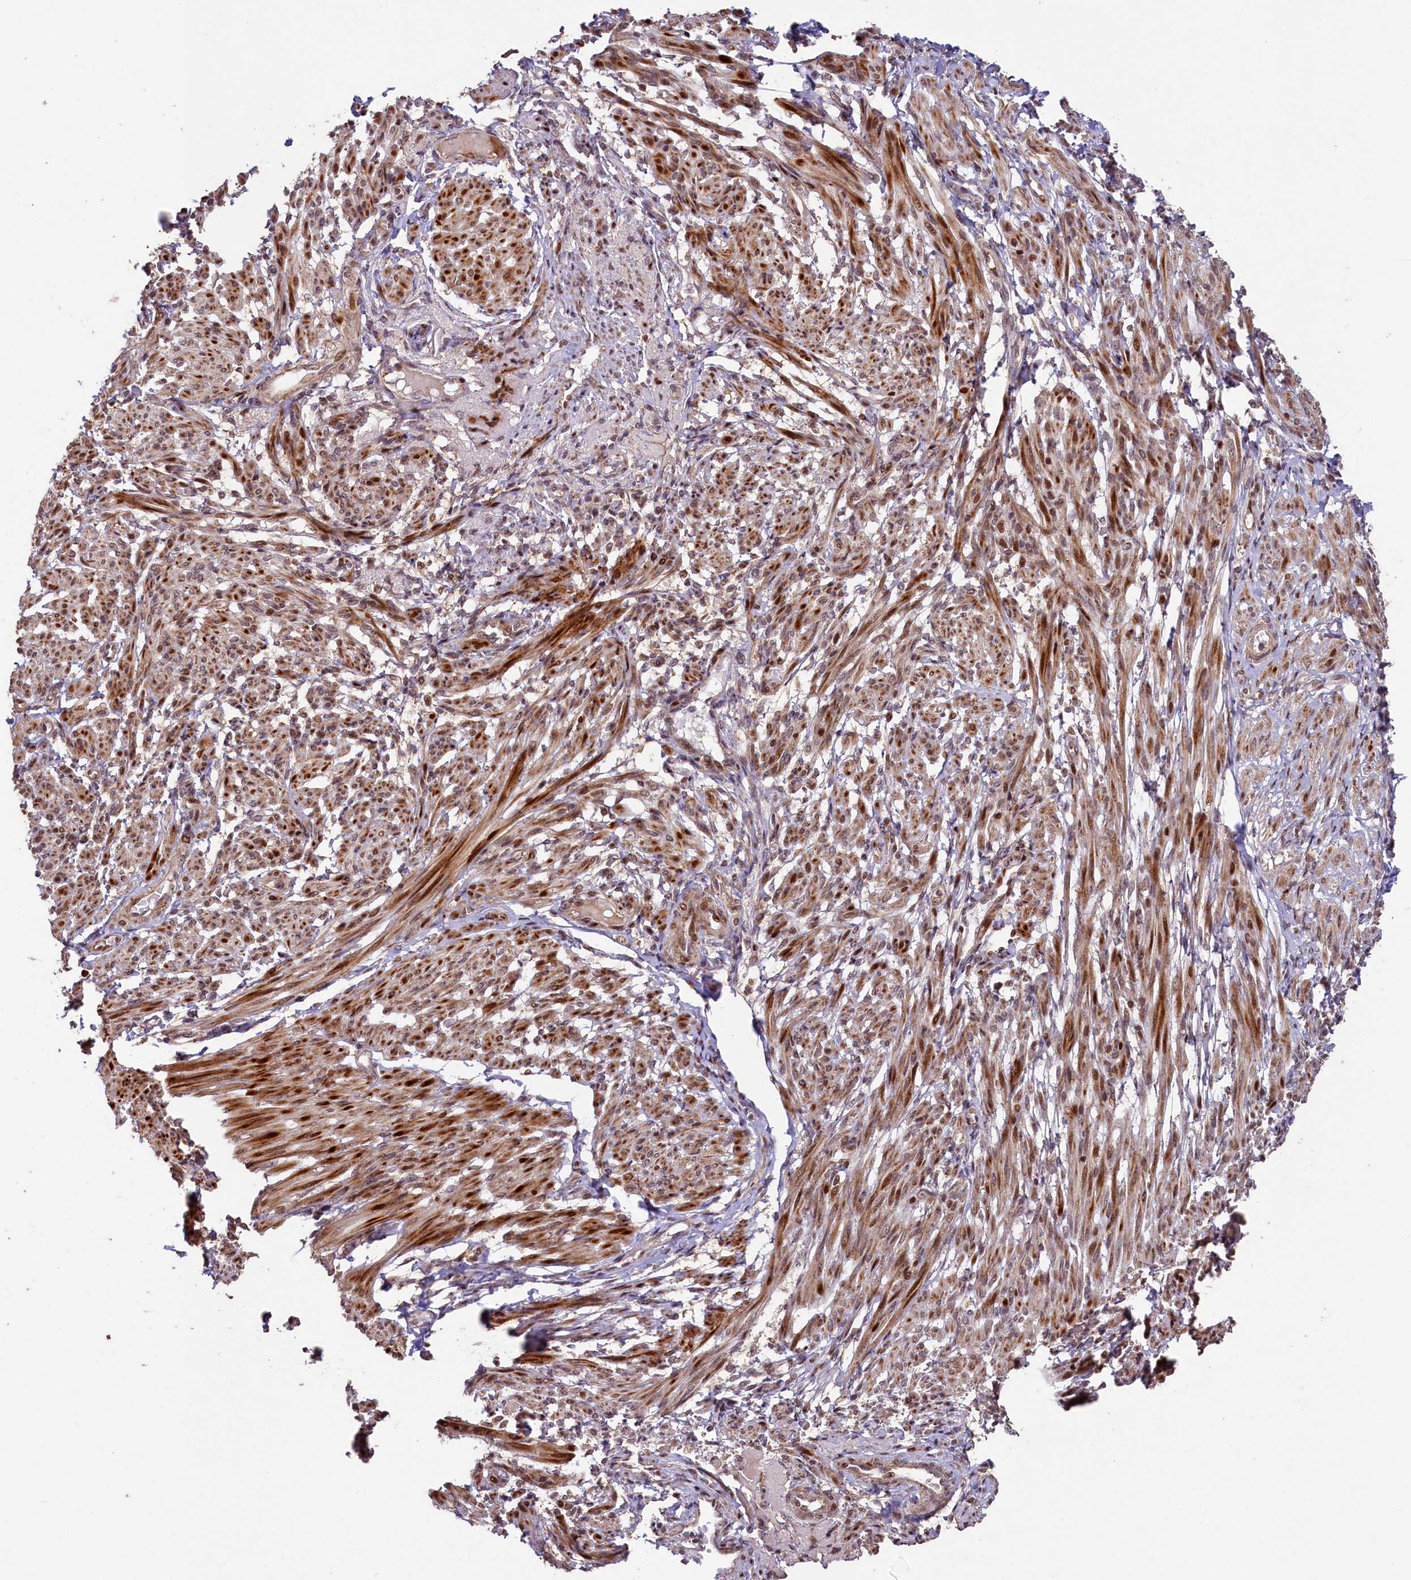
{"staining": {"intensity": "strong", "quantity": "25%-75%", "location": "cytoplasmic/membranous"}, "tissue": "smooth muscle", "cell_type": "Smooth muscle cells", "image_type": "normal", "snomed": [{"axis": "morphology", "description": "Normal tissue, NOS"}, {"axis": "topography", "description": "Smooth muscle"}], "caption": "The micrograph shows immunohistochemical staining of benign smooth muscle. There is strong cytoplasmic/membranous expression is identified in about 25%-75% of smooth muscle cells.", "gene": "SHPRH", "patient": {"sex": "female", "age": 39}}